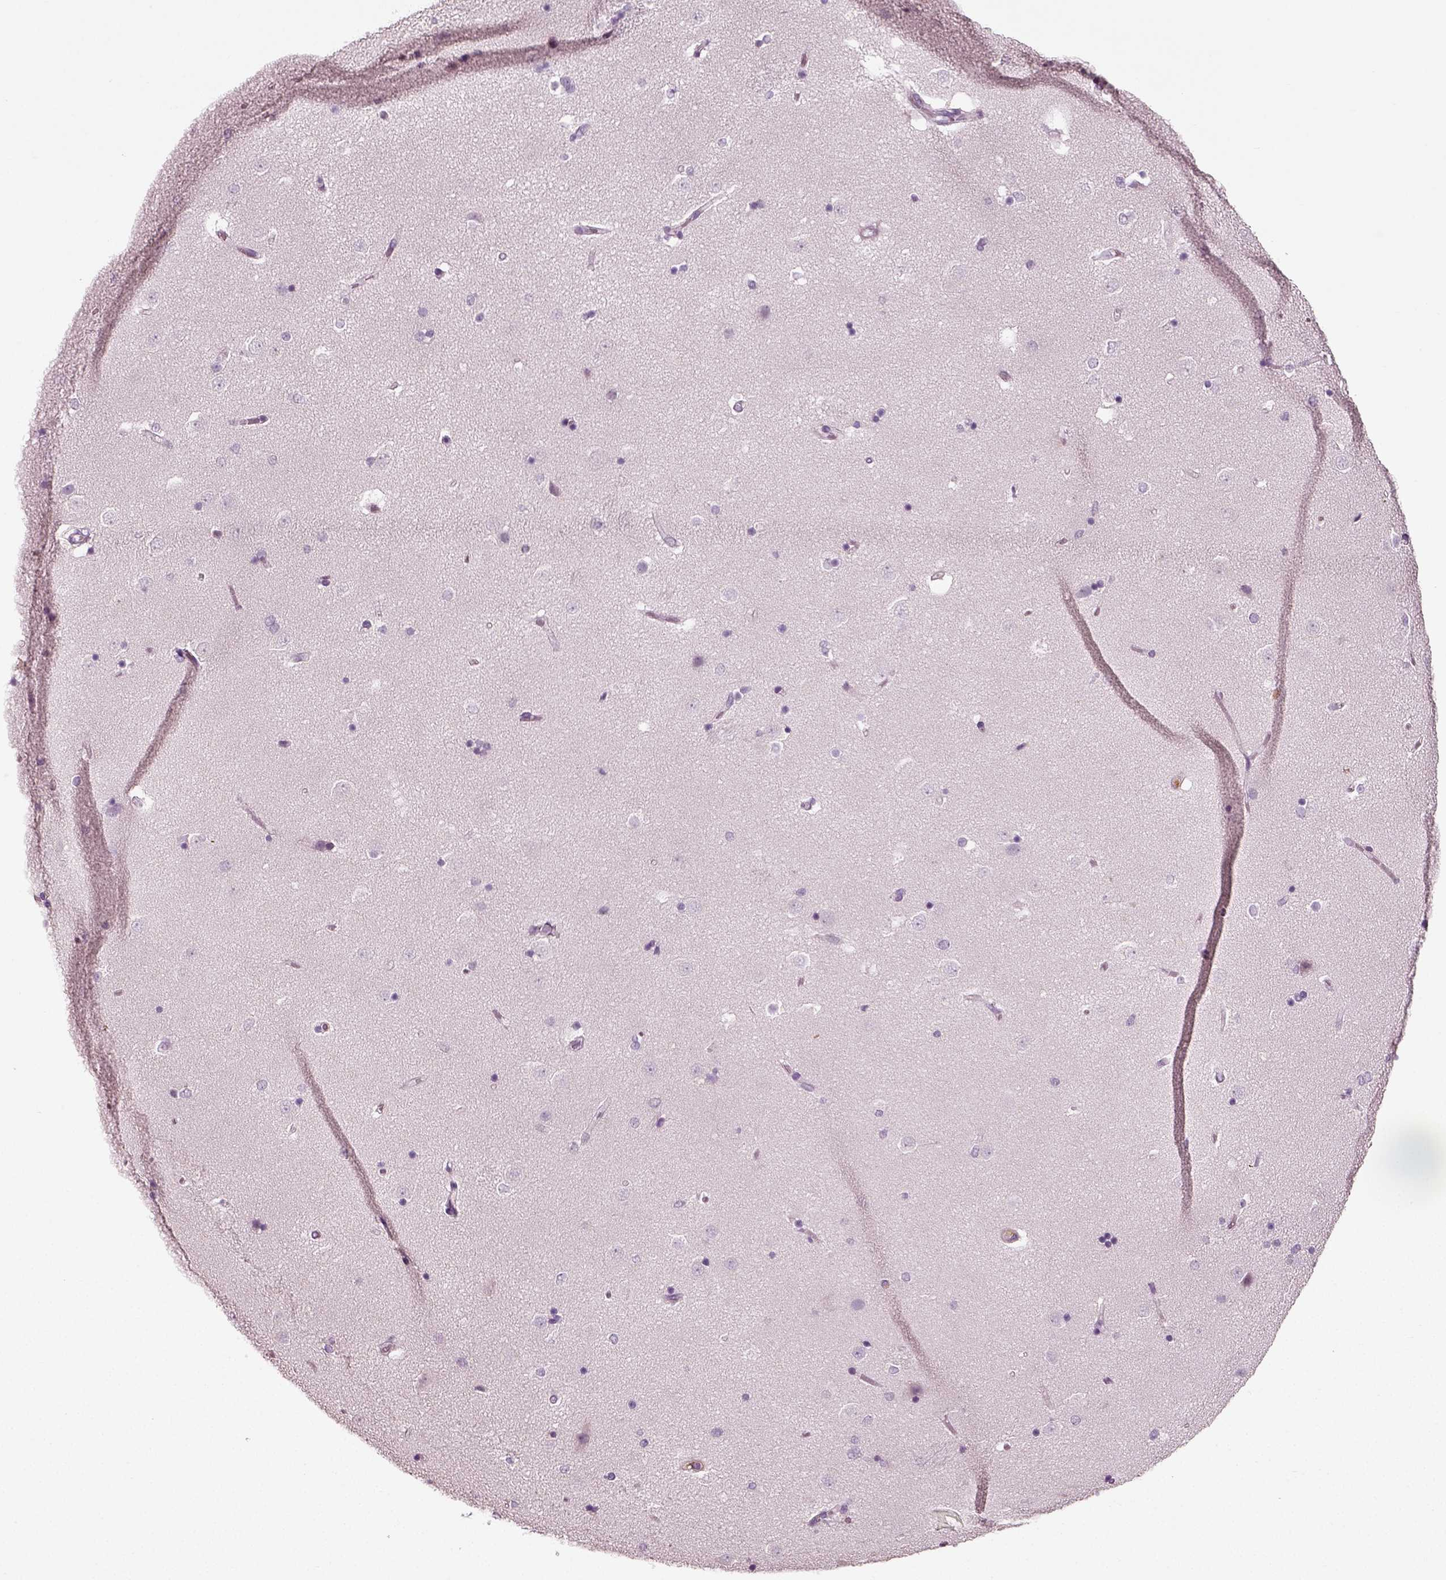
{"staining": {"intensity": "negative", "quantity": "none", "location": "none"}, "tissue": "caudate", "cell_type": "Glial cells", "image_type": "normal", "snomed": [{"axis": "morphology", "description": "Normal tissue, NOS"}, {"axis": "topography", "description": "Lateral ventricle wall"}], "caption": "Glial cells are negative for protein expression in unremarkable human caudate. The staining is performed using DAB (3,3'-diaminobenzidine) brown chromogen with nuclei counter-stained in using hematoxylin.", "gene": "DEFB118", "patient": {"sex": "male", "age": 51}}